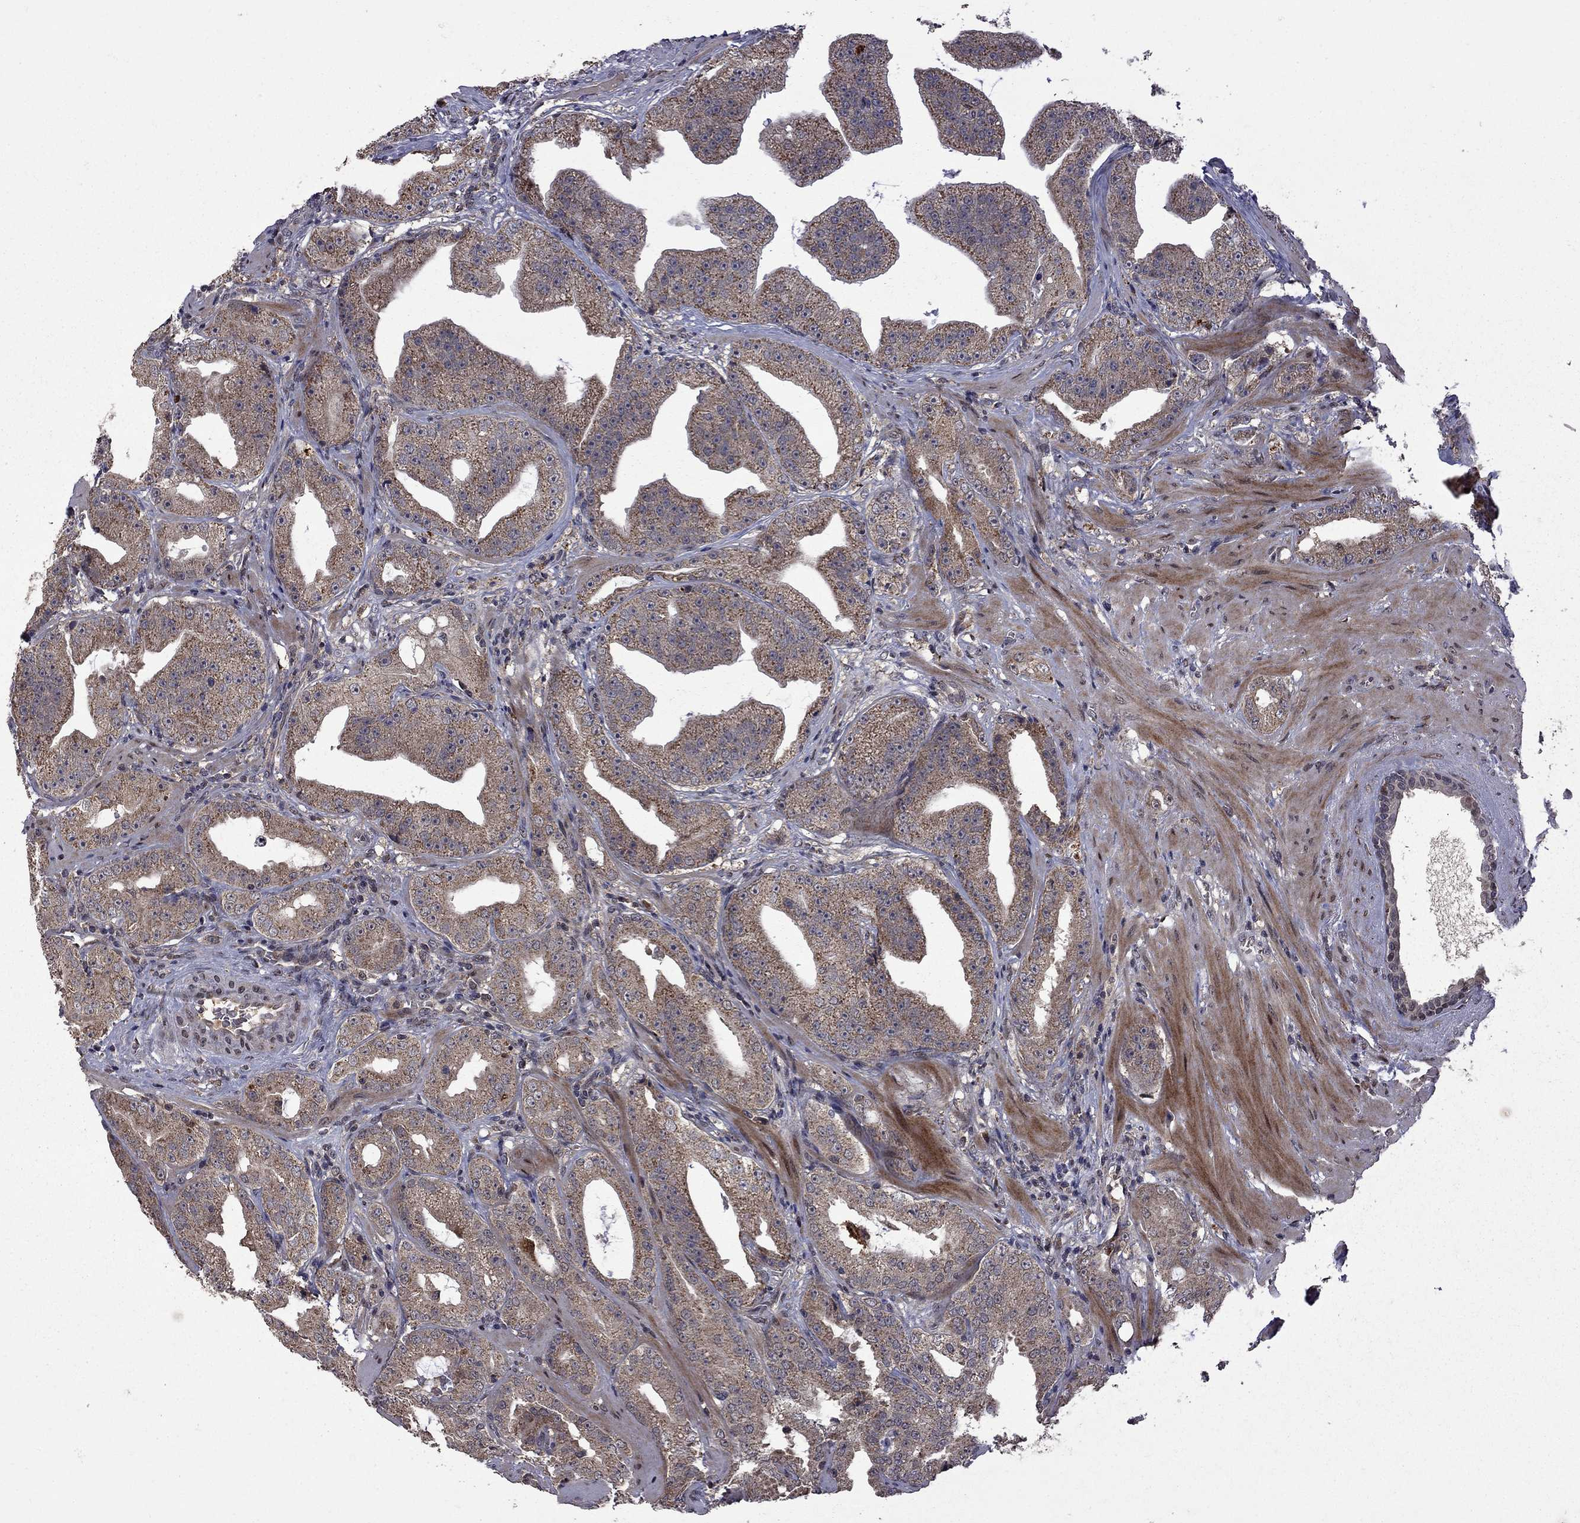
{"staining": {"intensity": "moderate", "quantity": "25%-75%", "location": "cytoplasmic/membranous"}, "tissue": "prostate cancer", "cell_type": "Tumor cells", "image_type": "cancer", "snomed": [{"axis": "morphology", "description": "Adenocarcinoma, Low grade"}, {"axis": "topography", "description": "Prostate"}], "caption": "The histopathology image displays immunohistochemical staining of prostate adenocarcinoma (low-grade). There is moderate cytoplasmic/membranous positivity is identified in about 25%-75% of tumor cells.", "gene": "IPP", "patient": {"sex": "male", "age": 62}}